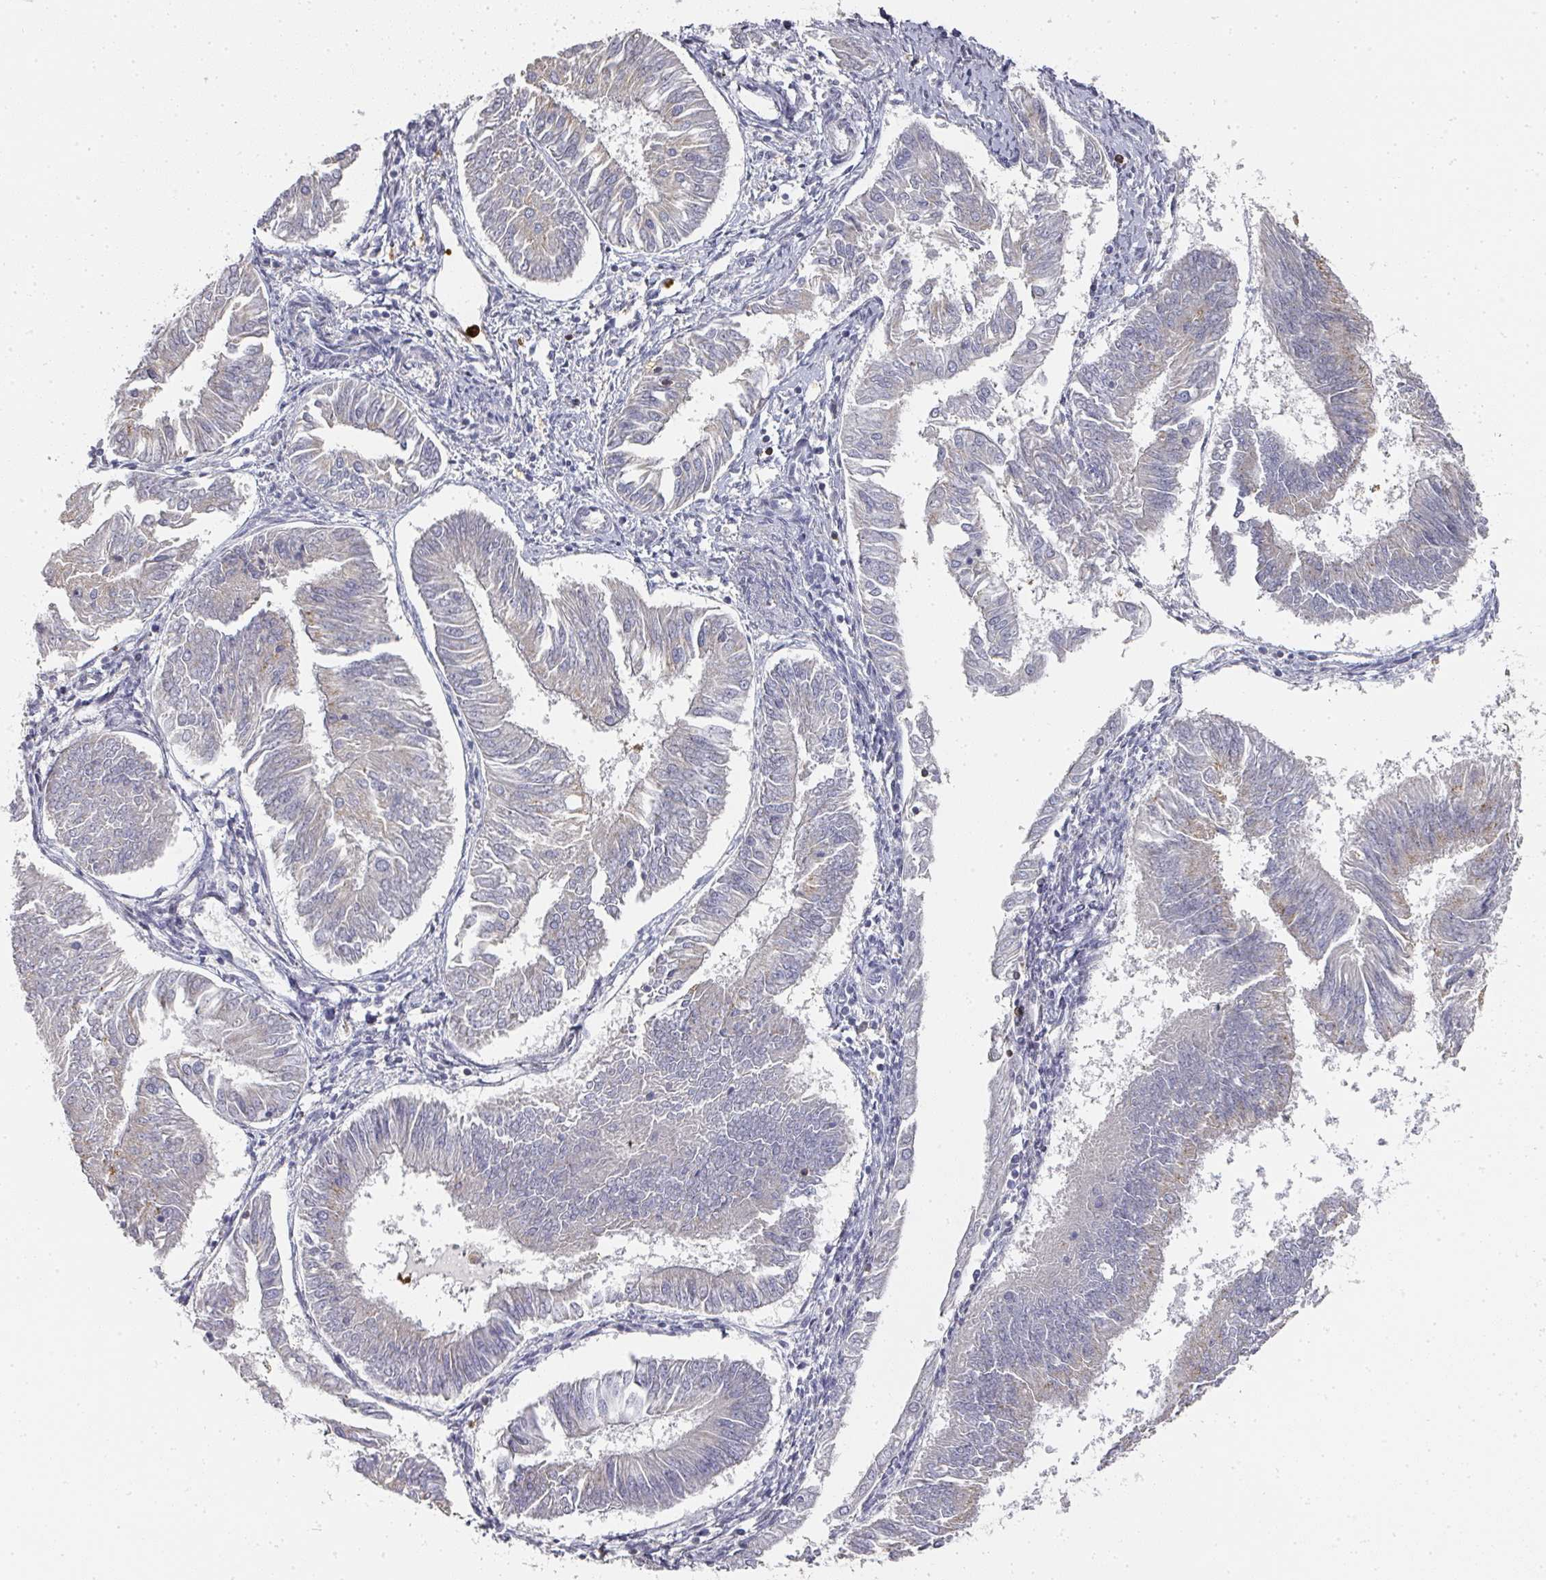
{"staining": {"intensity": "negative", "quantity": "none", "location": "none"}, "tissue": "endometrial cancer", "cell_type": "Tumor cells", "image_type": "cancer", "snomed": [{"axis": "morphology", "description": "Adenocarcinoma, NOS"}, {"axis": "topography", "description": "Endometrium"}], "caption": "The IHC micrograph has no significant positivity in tumor cells of endometrial adenocarcinoma tissue.", "gene": "CAMP", "patient": {"sex": "female", "age": 58}}